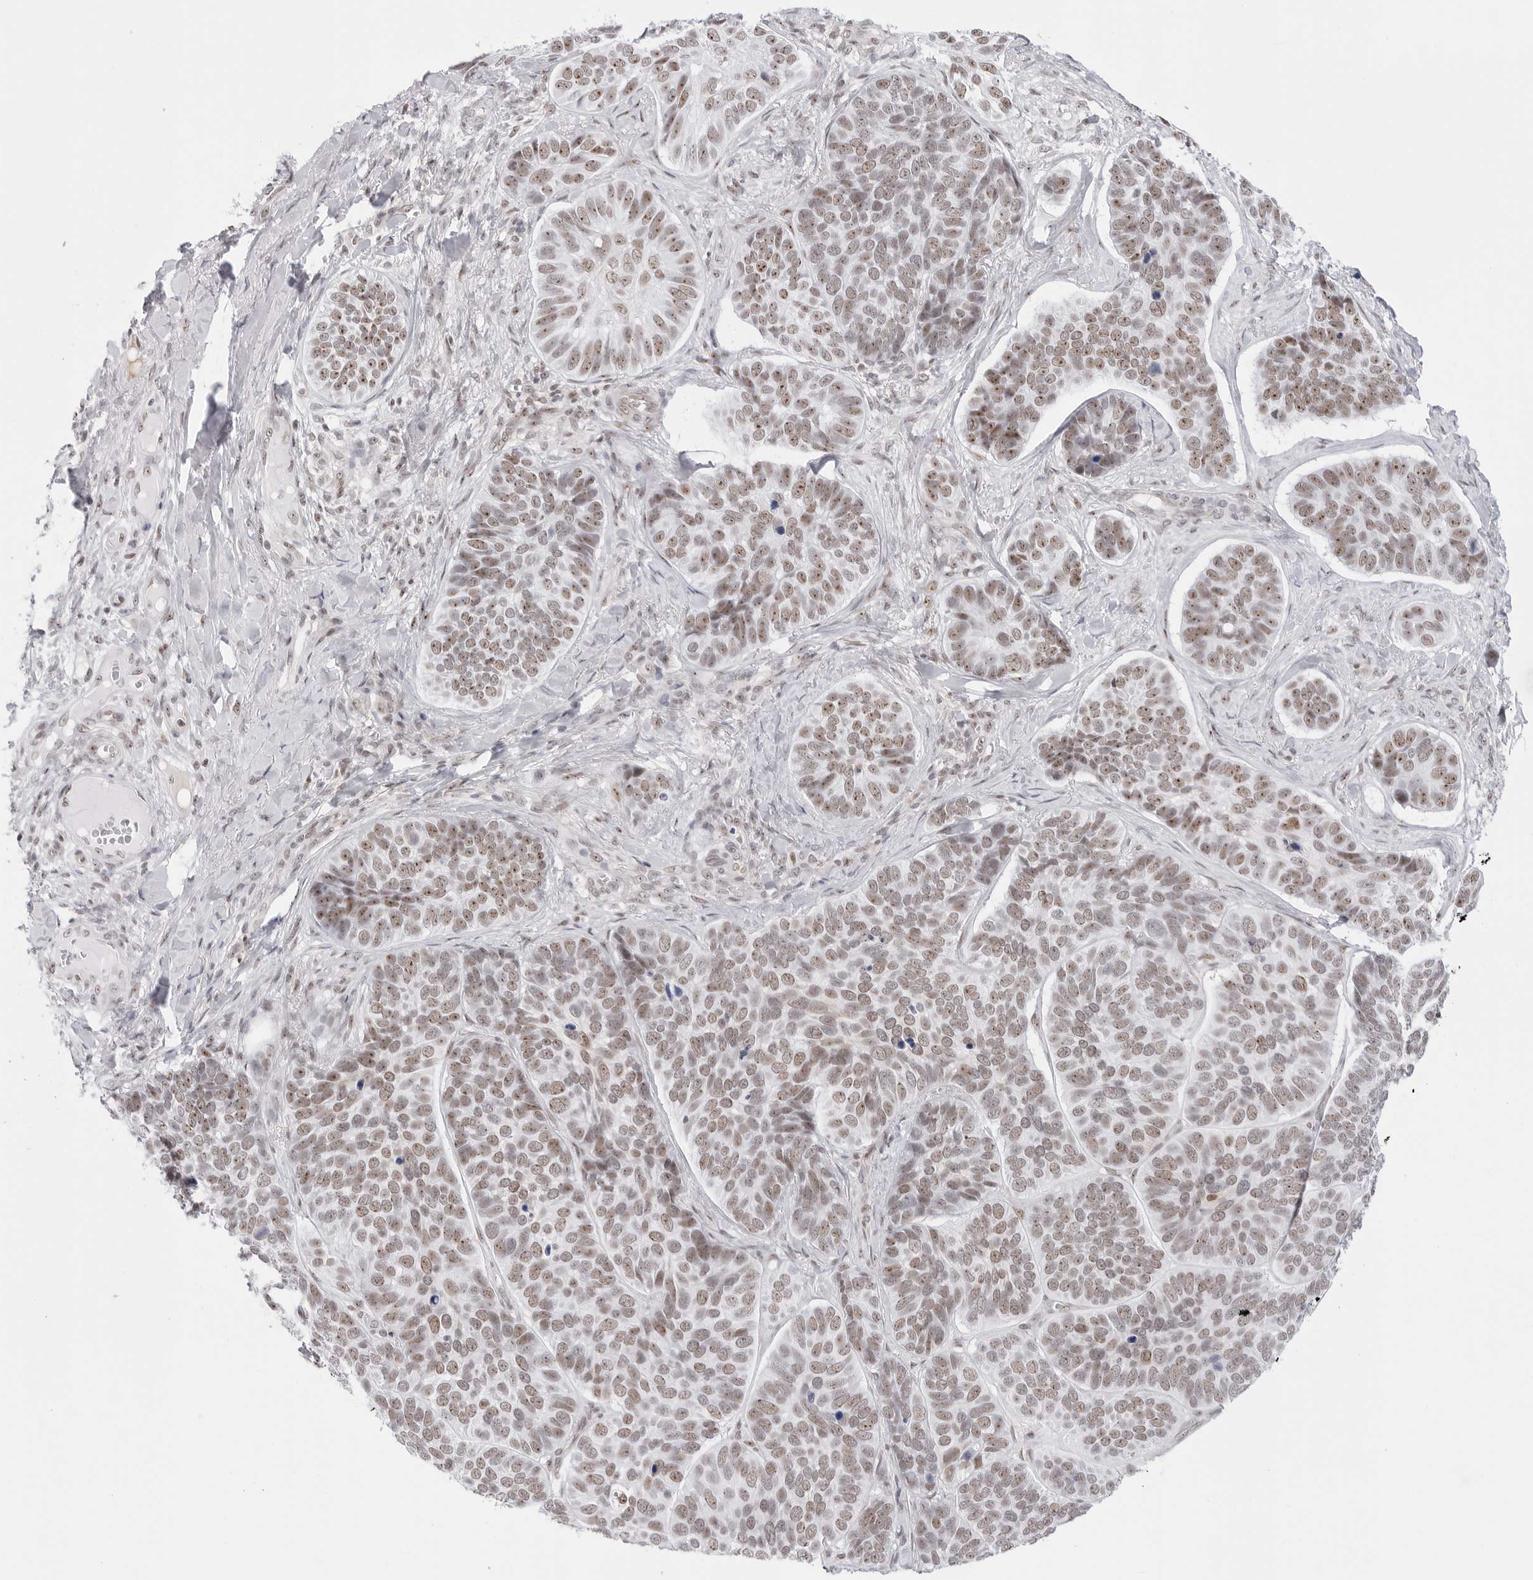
{"staining": {"intensity": "moderate", "quantity": ">75%", "location": "nuclear"}, "tissue": "skin cancer", "cell_type": "Tumor cells", "image_type": "cancer", "snomed": [{"axis": "morphology", "description": "Basal cell carcinoma"}, {"axis": "topography", "description": "Skin"}], "caption": "Skin cancer (basal cell carcinoma) stained with DAB (3,3'-diaminobenzidine) immunohistochemistry reveals medium levels of moderate nuclear positivity in approximately >75% of tumor cells.", "gene": "C1orf162", "patient": {"sex": "male", "age": 62}}